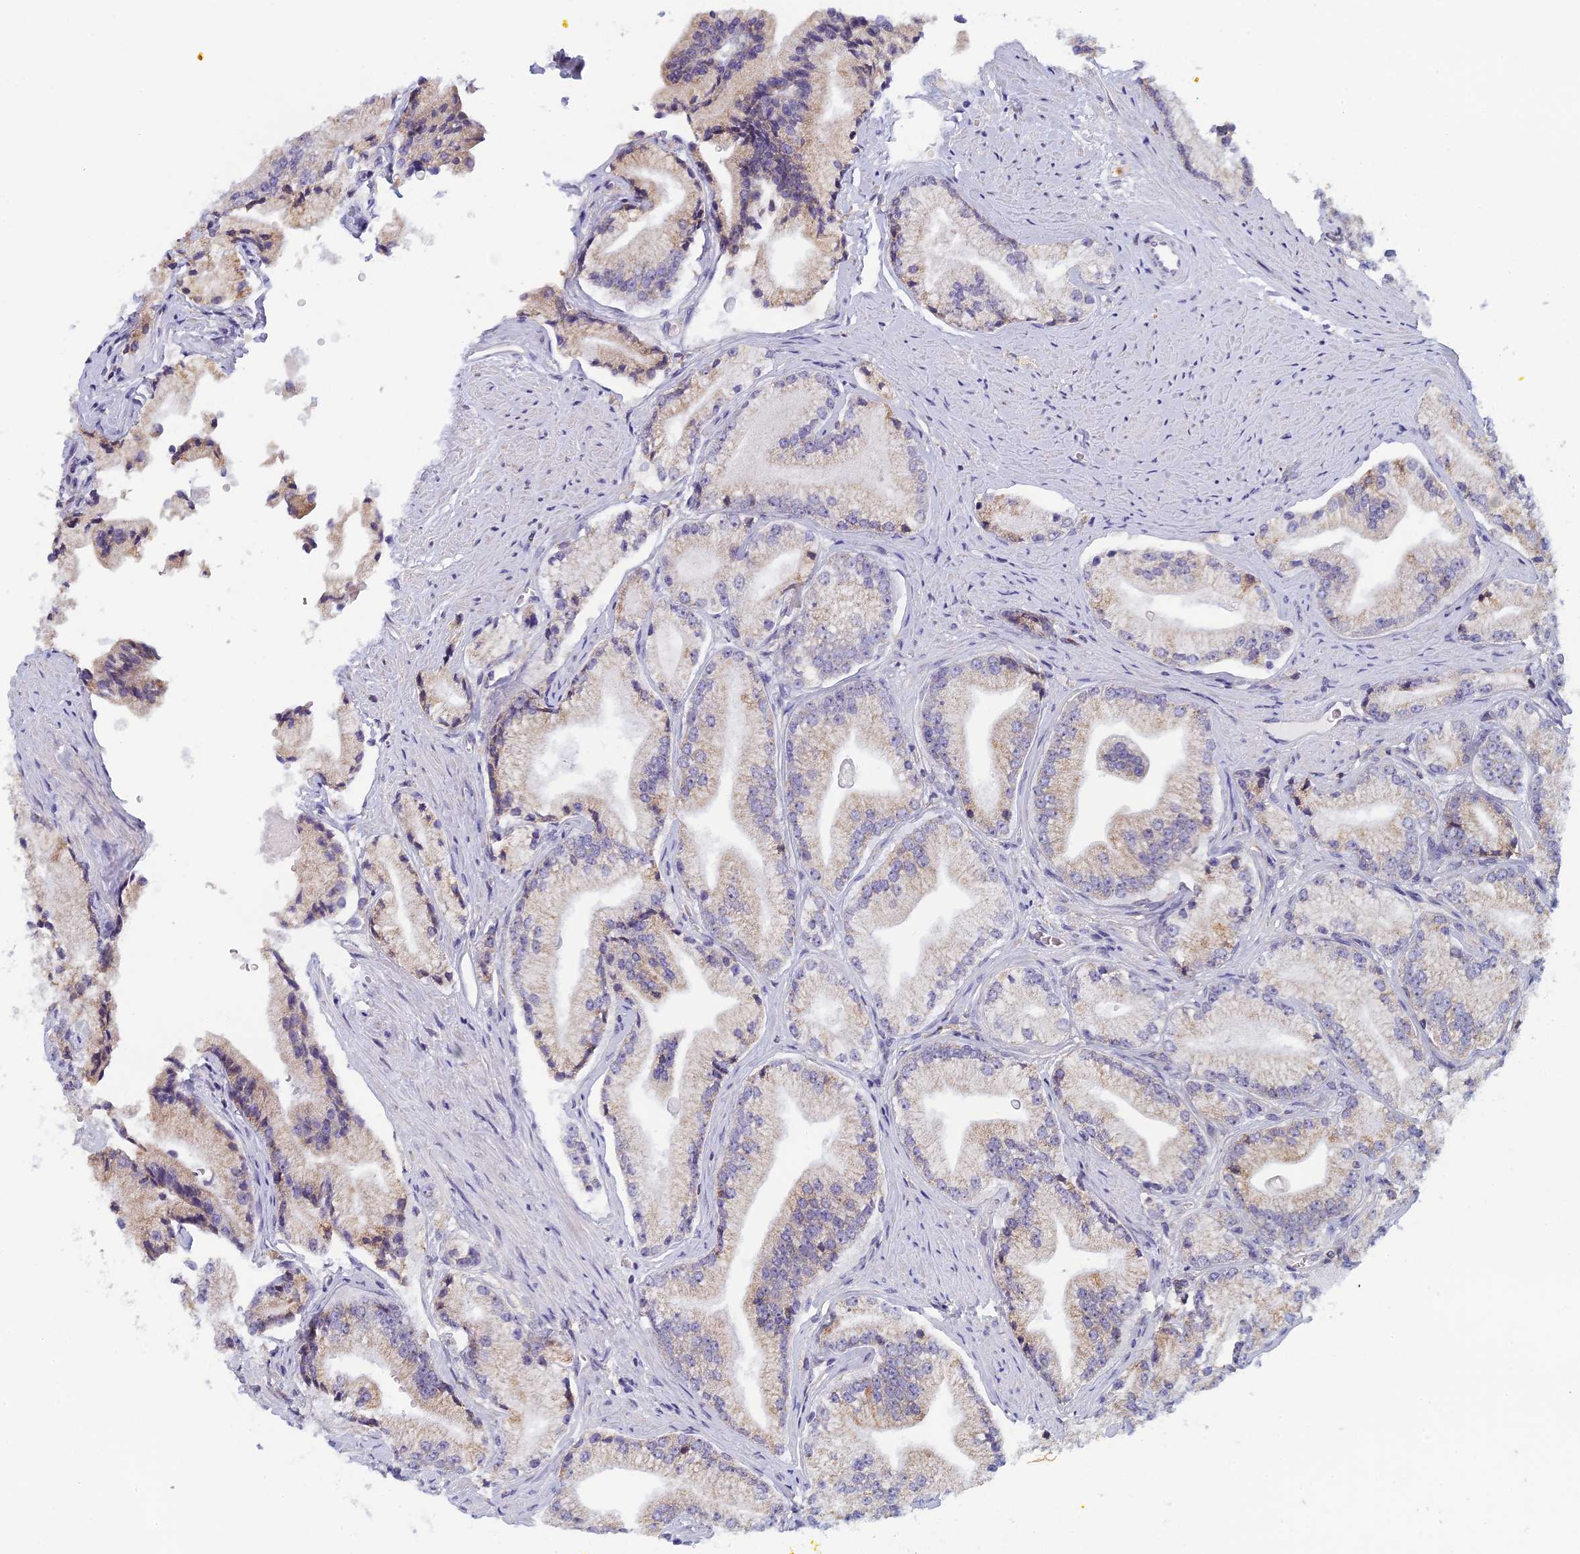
{"staining": {"intensity": "weak", "quantity": "<25%", "location": "cytoplasmic/membranous"}, "tissue": "prostate cancer", "cell_type": "Tumor cells", "image_type": "cancer", "snomed": [{"axis": "morphology", "description": "Adenocarcinoma, High grade"}, {"axis": "topography", "description": "Prostate"}], "caption": "Human prostate cancer stained for a protein using immunohistochemistry exhibits no staining in tumor cells.", "gene": "DDX51", "patient": {"sex": "male", "age": 67}}